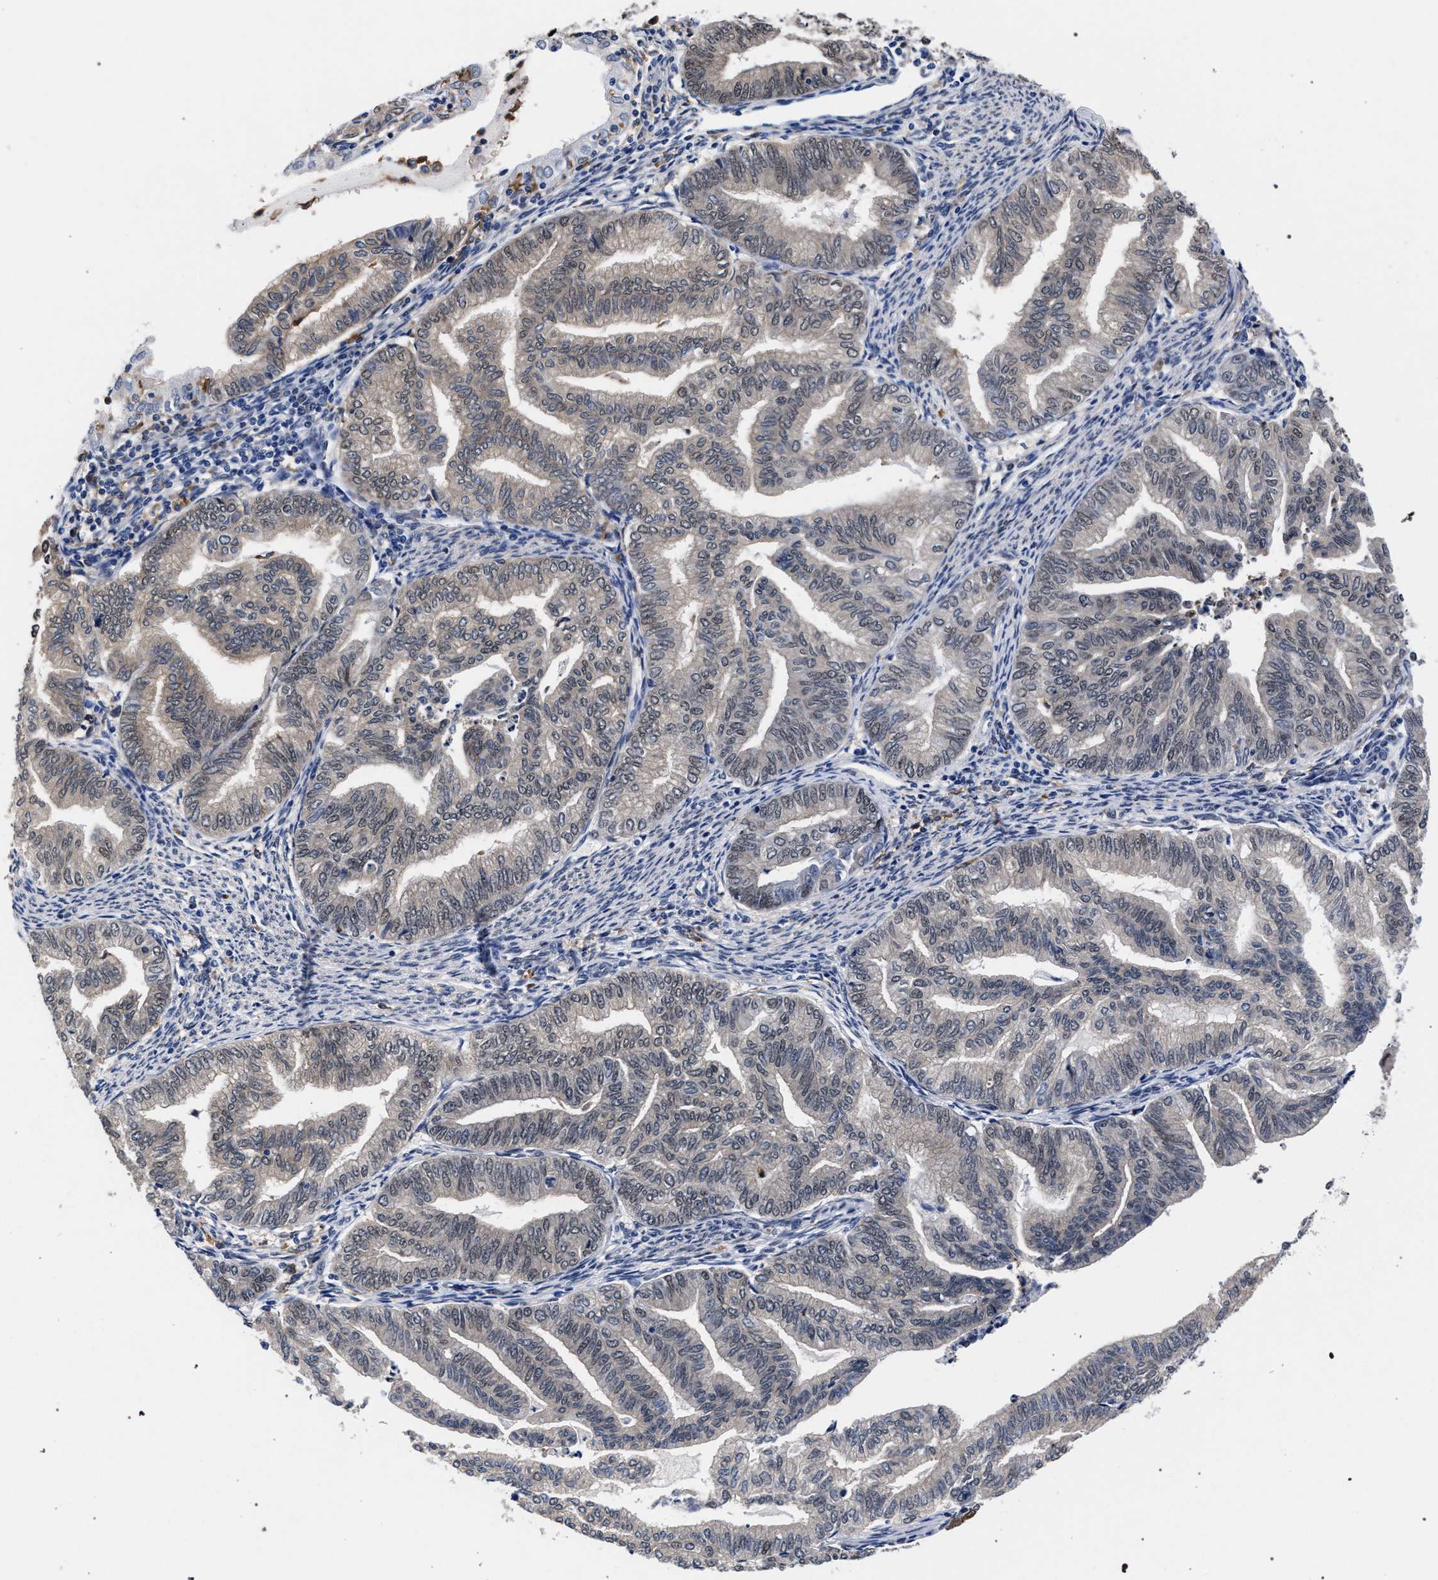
{"staining": {"intensity": "weak", "quantity": ">75%", "location": "cytoplasmic/membranous"}, "tissue": "endometrial cancer", "cell_type": "Tumor cells", "image_type": "cancer", "snomed": [{"axis": "morphology", "description": "Adenocarcinoma, NOS"}, {"axis": "topography", "description": "Endometrium"}], "caption": "Tumor cells reveal low levels of weak cytoplasmic/membranous positivity in approximately >75% of cells in human adenocarcinoma (endometrial). The staining was performed using DAB to visualize the protein expression in brown, while the nuclei were stained in blue with hematoxylin (Magnification: 20x).", "gene": "ZNF462", "patient": {"sex": "female", "age": 79}}